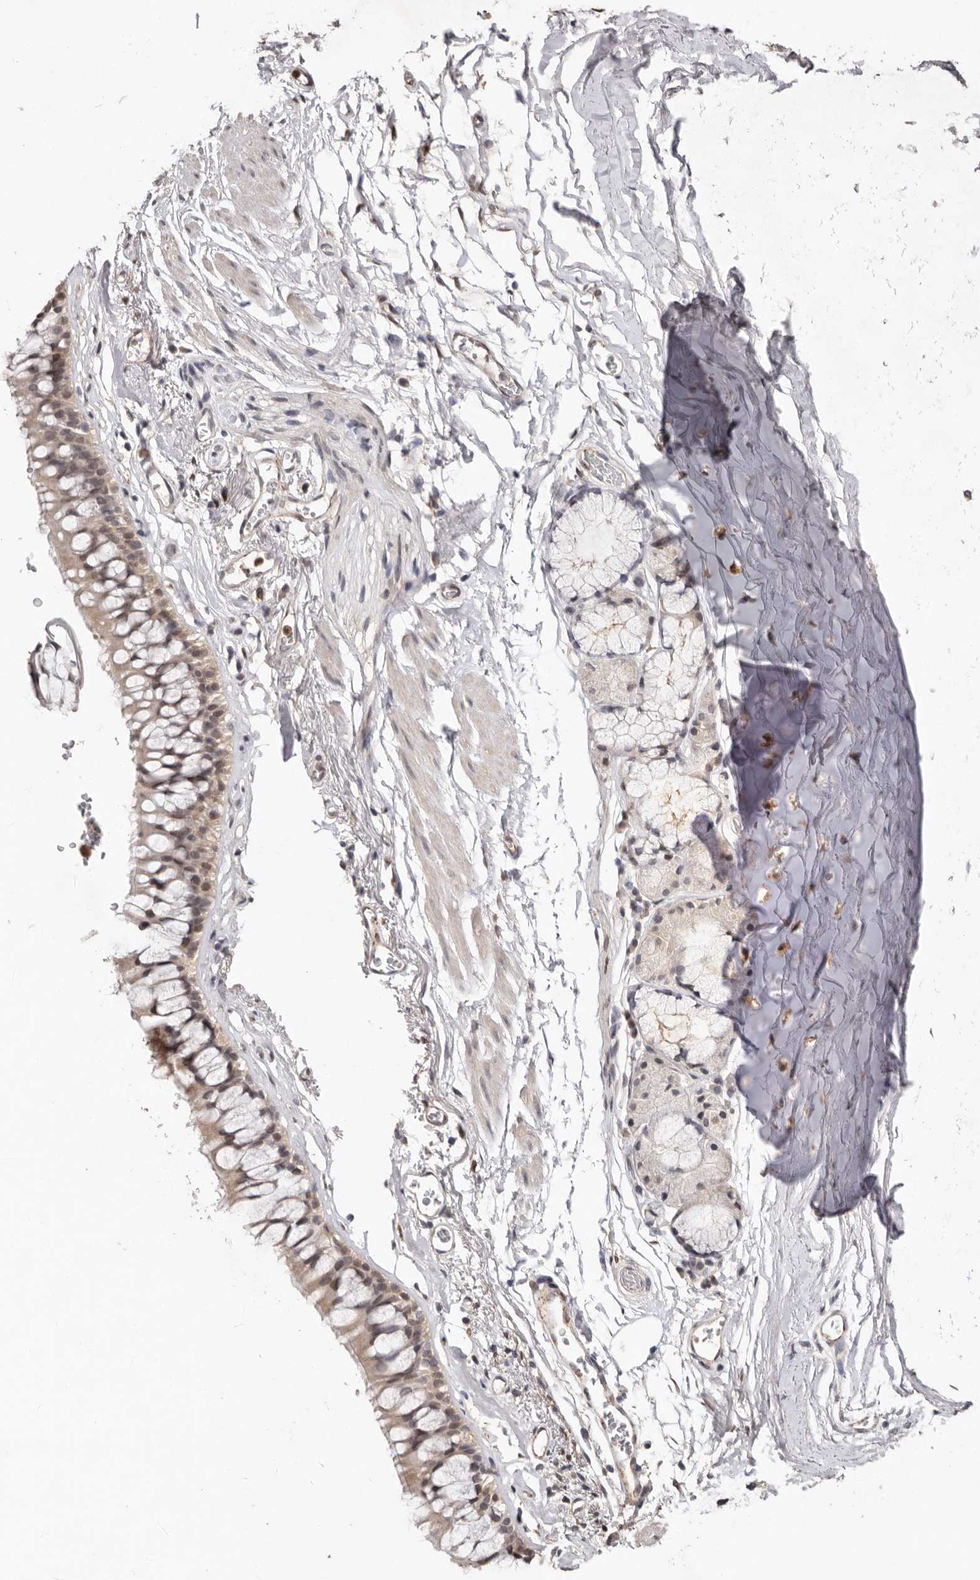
{"staining": {"intensity": "weak", "quantity": "25%-75%", "location": "cytoplasmic/membranous"}, "tissue": "bronchus", "cell_type": "Respiratory epithelial cells", "image_type": "normal", "snomed": [{"axis": "morphology", "description": "Normal tissue, NOS"}, {"axis": "morphology", "description": "Inflammation, NOS"}, {"axis": "topography", "description": "Cartilage tissue"}, {"axis": "topography", "description": "Bronchus"}, {"axis": "topography", "description": "Lung"}], "caption": "Immunohistochemistry (DAB) staining of normal bronchus displays weak cytoplasmic/membranous protein staining in about 25%-75% of respiratory epithelial cells.", "gene": "SULT1E1", "patient": {"sex": "female", "age": 64}}